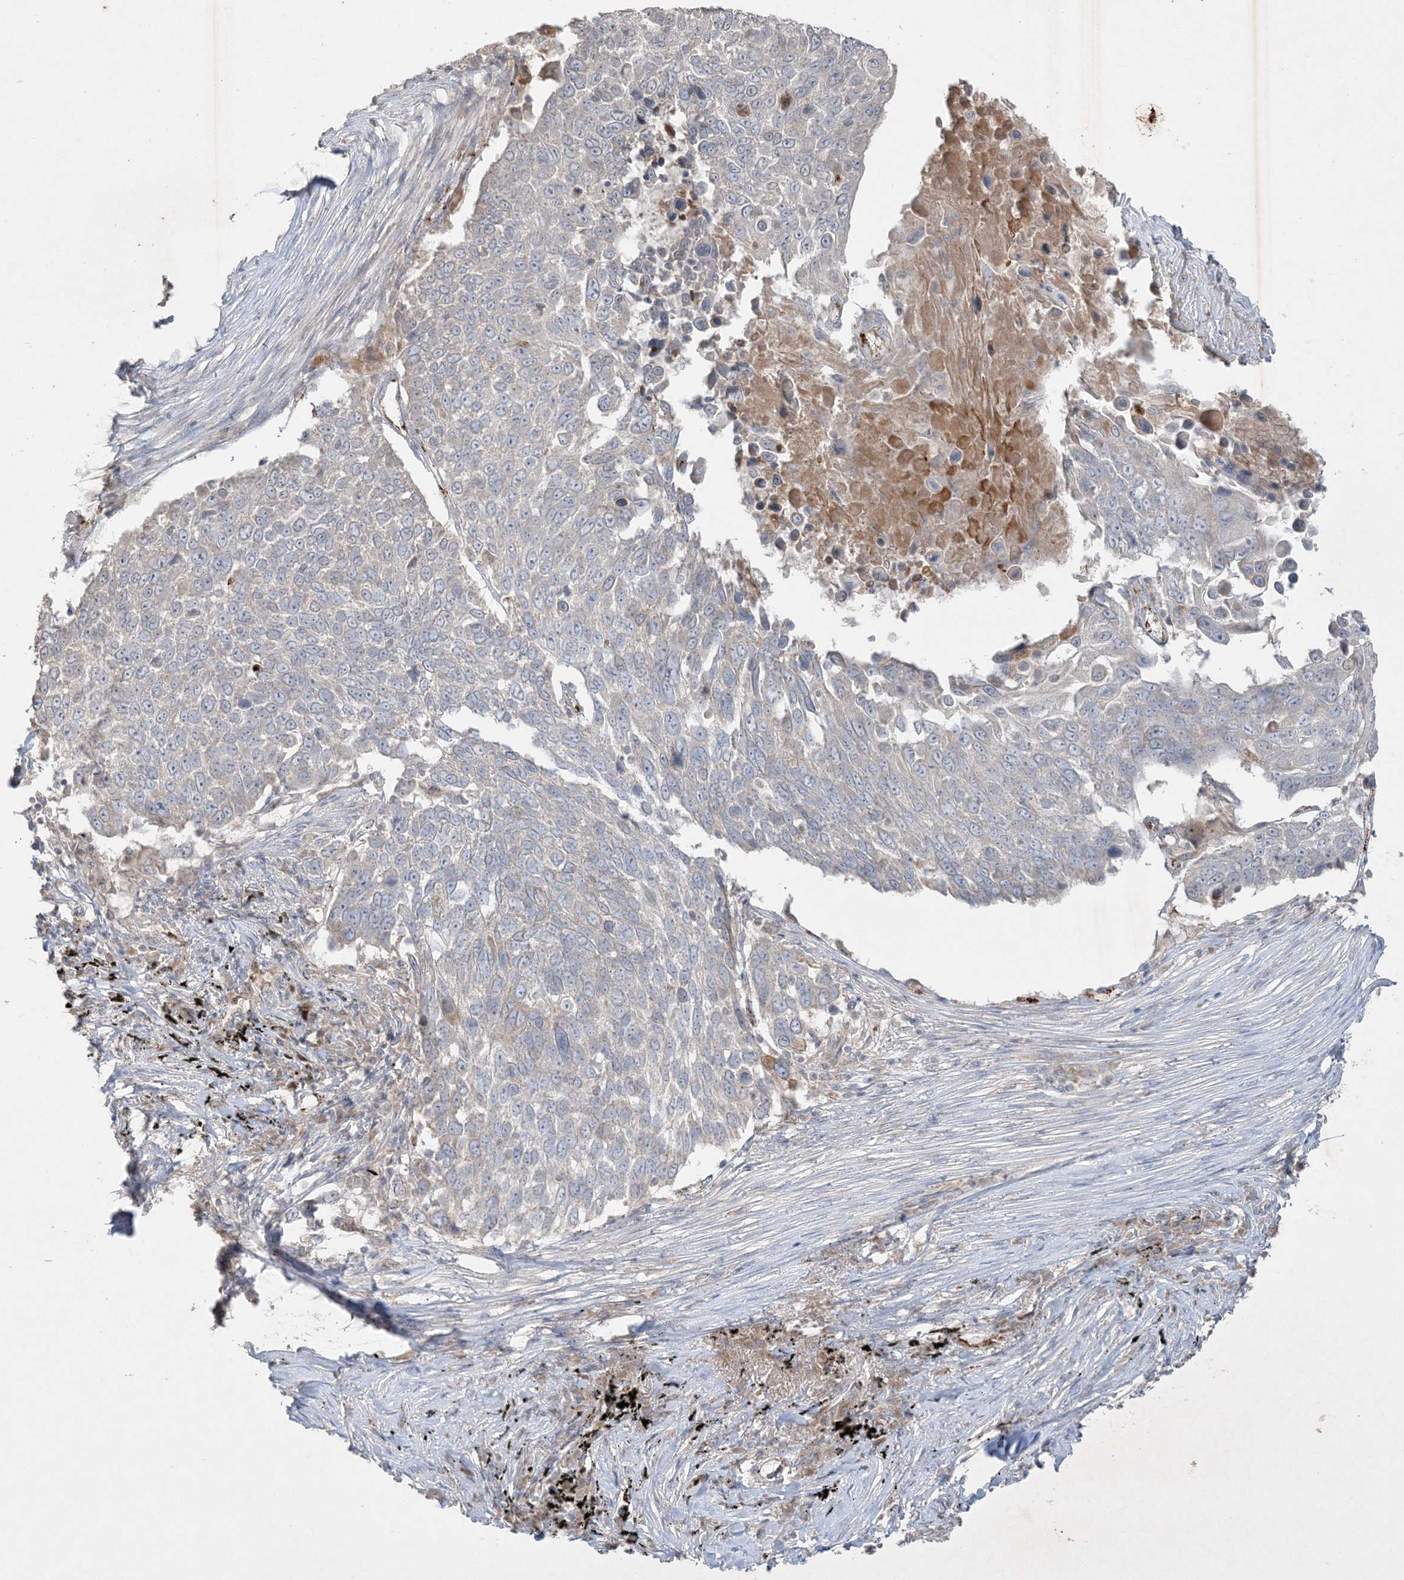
{"staining": {"intensity": "negative", "quantity": "none", "location": "none"}, "tissue": "lung cancer", "cell_type": "Tumor cells", "image_type": "cancer", "snomed": [{"axis": "morphology", "description": "Squamous cell carcinoma, NOS"}, {"axis": "topography", "description": "Lung"}], "caption": "Lung cancer (squamous cell carcinoma) was stained to show a protein in brown. There is no significant positivity in tumor cells.", "gene": "PRSS36", "patient": {"sex": "male", "age": 66}}